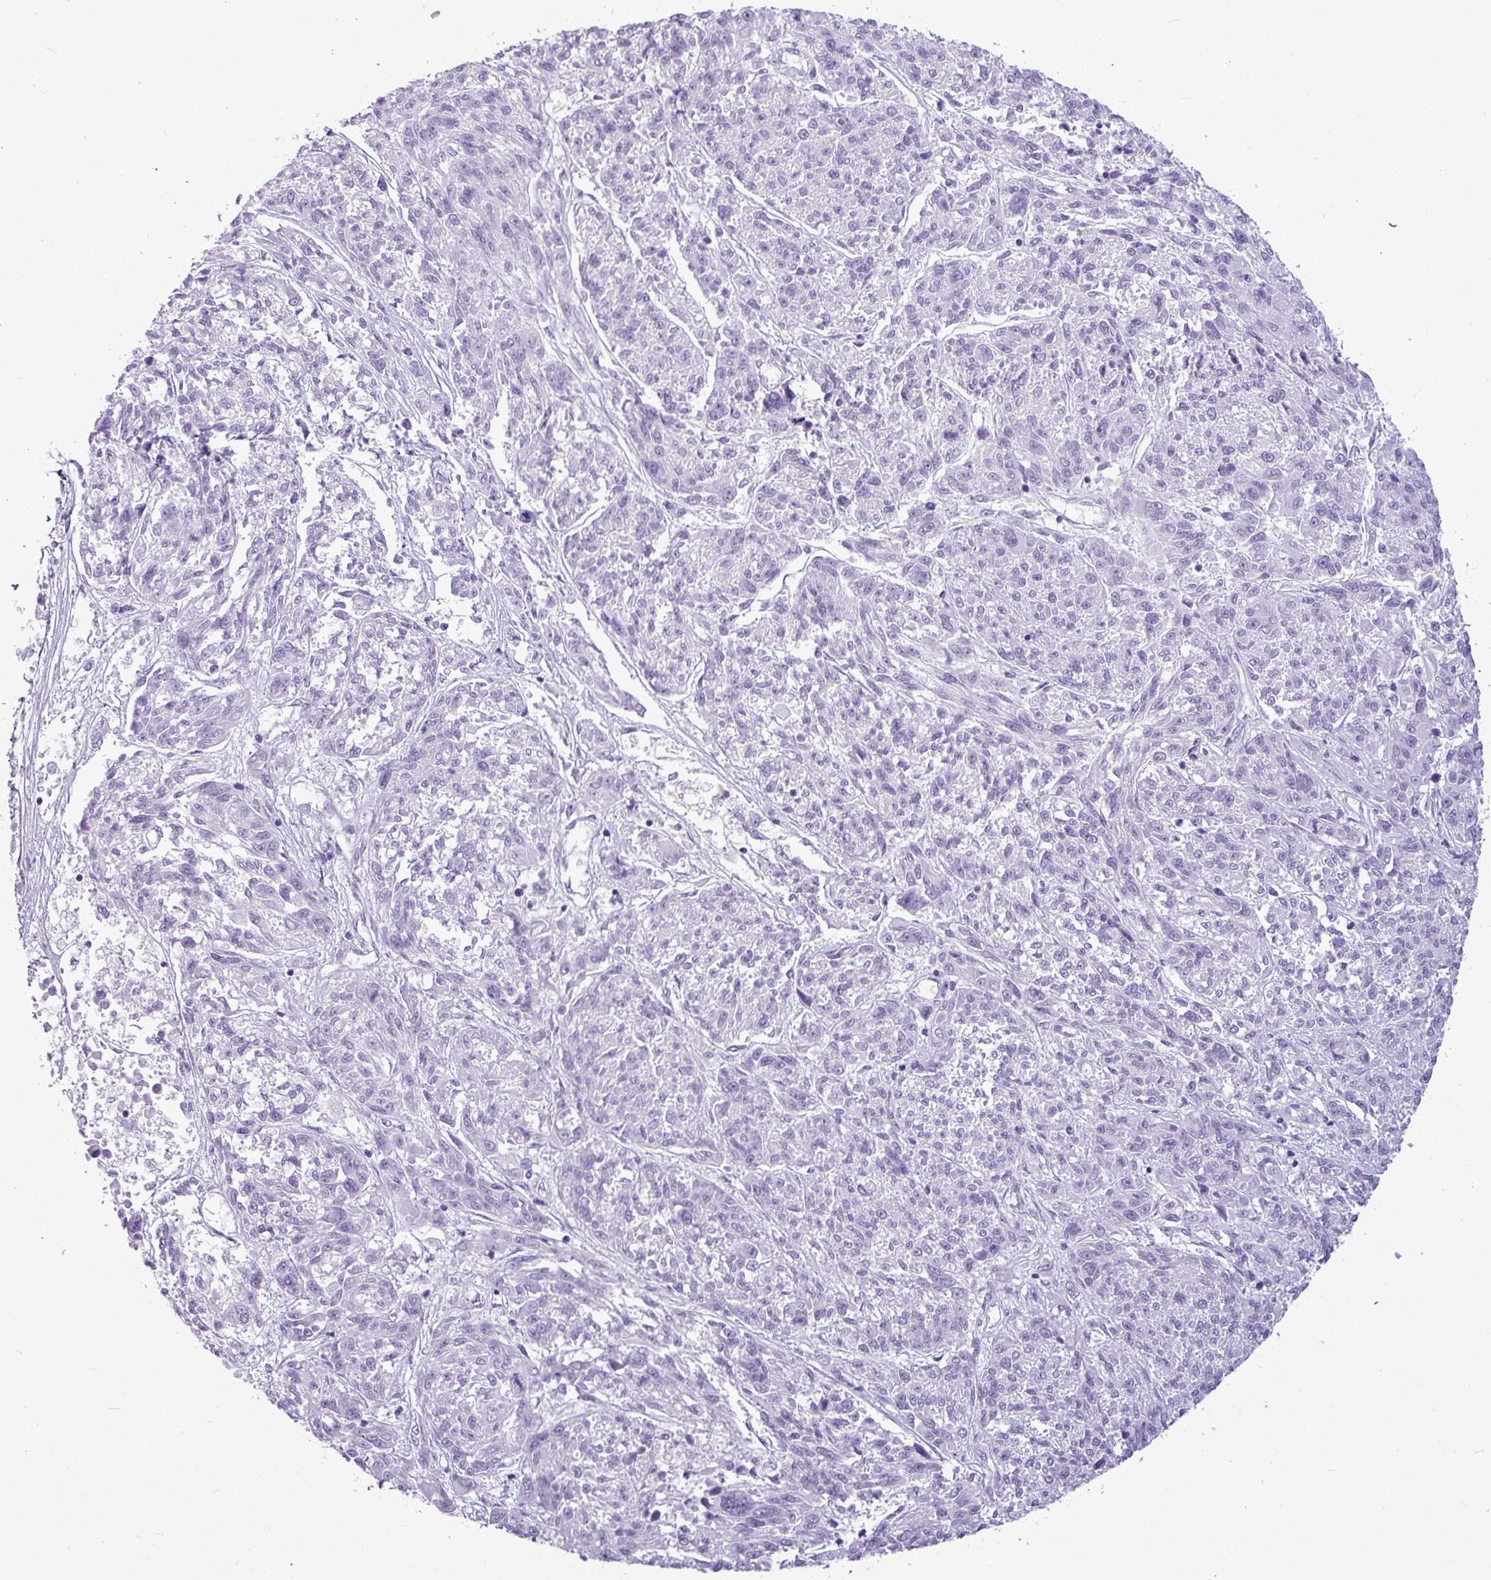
{"staining": {"intensity": "negative", "quantity": "none", "location": "none"}, "tissue": "melanoma", "cell_type": "Tumor cells", "image_type": "cancer", "snomed": [{"axis": "morphology", "description": "Malignant melanoma, NOS"}, {"axis": "topography", "description": "Skin"}], "caption": "Tumor cells show no significant expression in melanoma.", "gene": "AMY1B", "patient": {"sex": "male", "age": 53}}